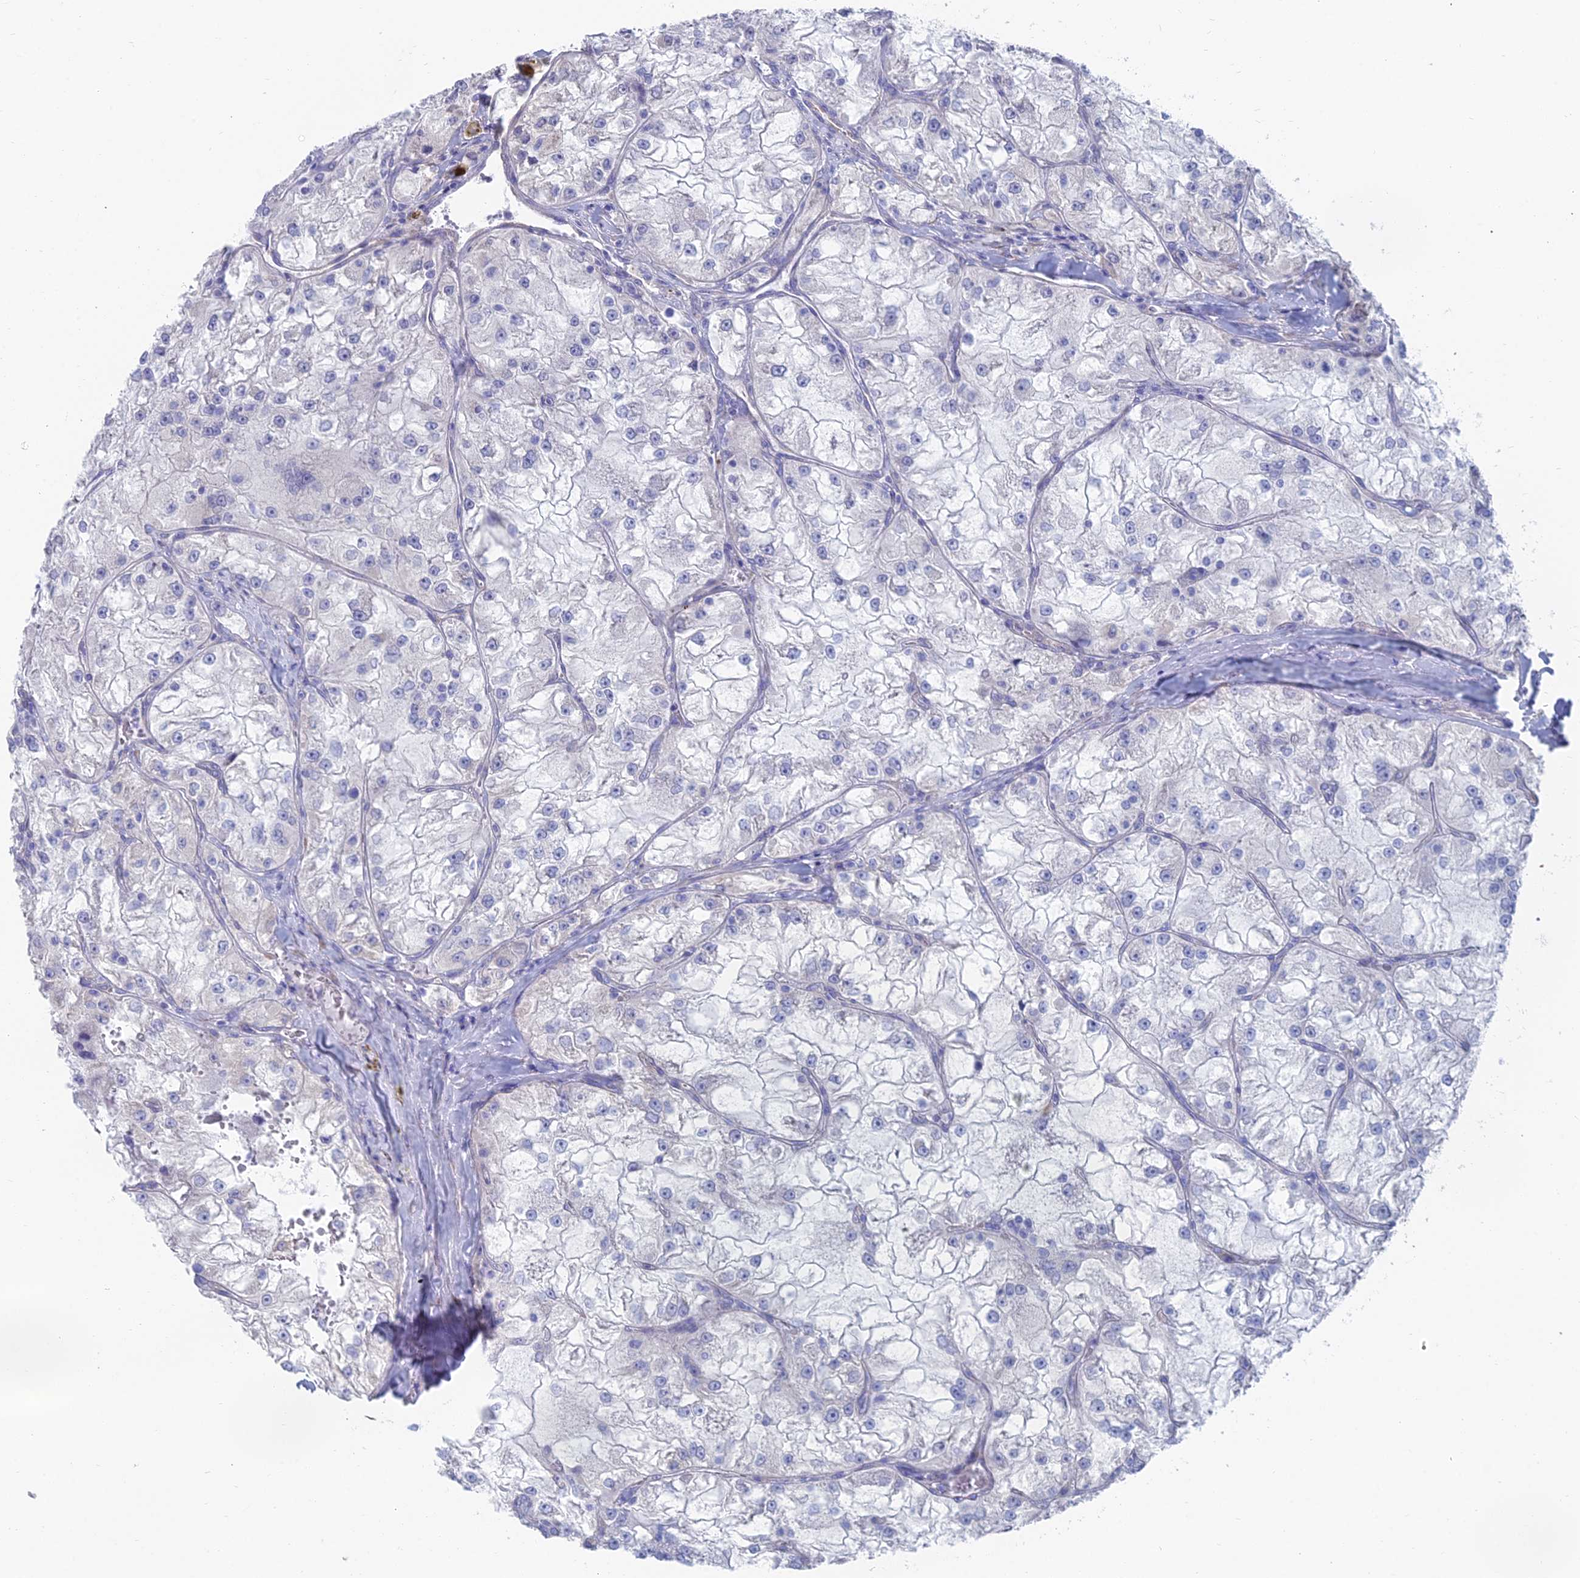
{"staining": {"intensity": "negative", "quantity": "none", "location": "none"}, "tissue": "renal cancer", "cell_type": "Tumor cells", "image_type": "cancer", "snomed": [{"axis": "morphology", "description": "Adenocarcinoma, NOS"}, {"axis": "topography", "description": "Kidney"}], "caption": "Immunohistochemical staining of renal cancer demonstrates no significant positivity in tumor cells.", "gene": "TNNT3", "patient": {"sex": "female", "age": 72}}